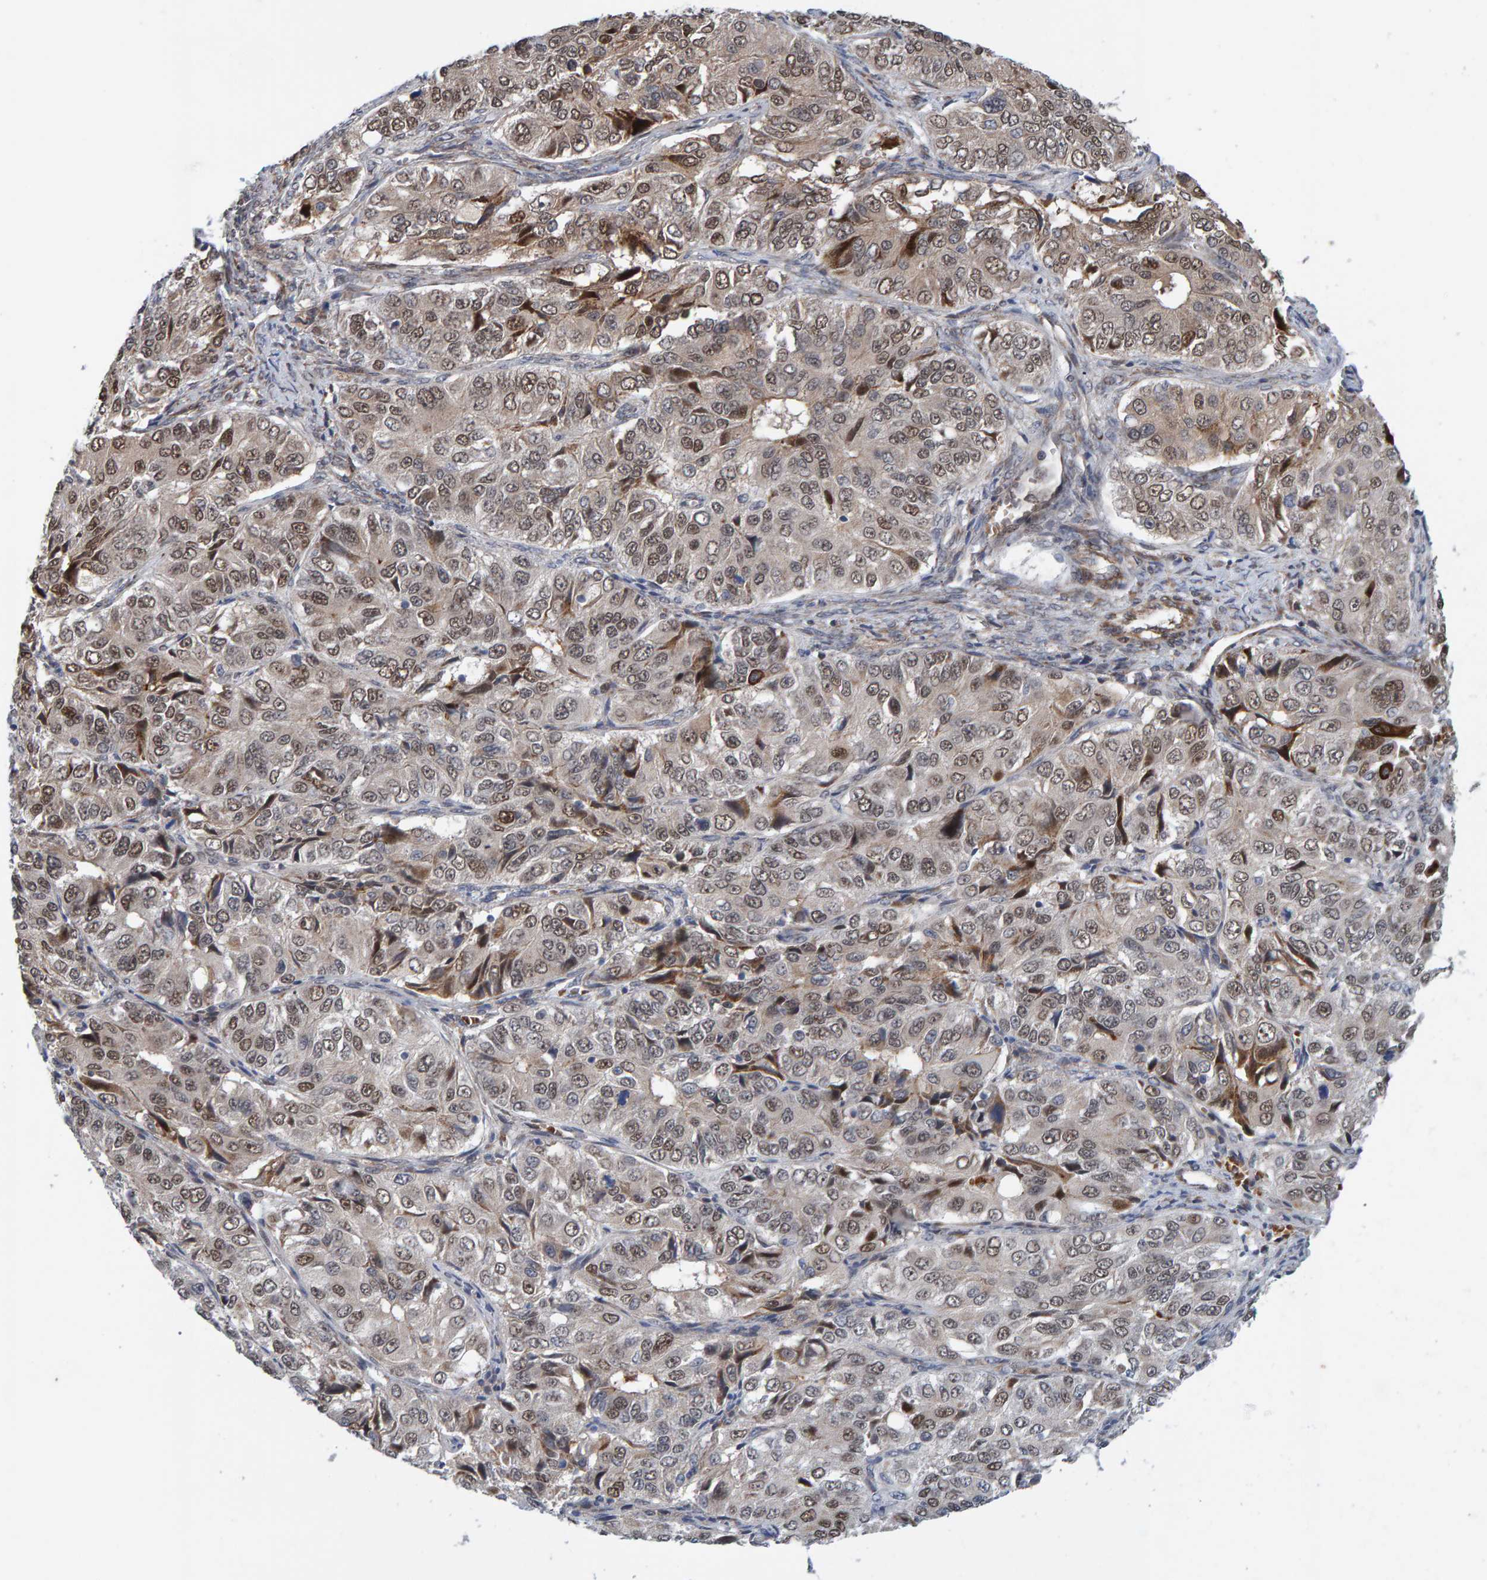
{"staining": {"intensity": "moderate", "quantity": "25%-75%", "location": "nuclear"}, "tissue": "ovarian cancer", "cell_type": "Tumor cells", "image_type": "cancer", "snomed": [{"axis": "morphology", "description": "Carcinoma, endometroid"}, {"axis": "topography", "description": "Ovary"}], "caption": "Ovarian cancer stained with immunohistochemistry (IHC) reveals moderate nuclear staining in approximately 25%-75% of tumor cells.", "gene": "MFSD6L", "patient": {"sex": "female", "age": 51}}